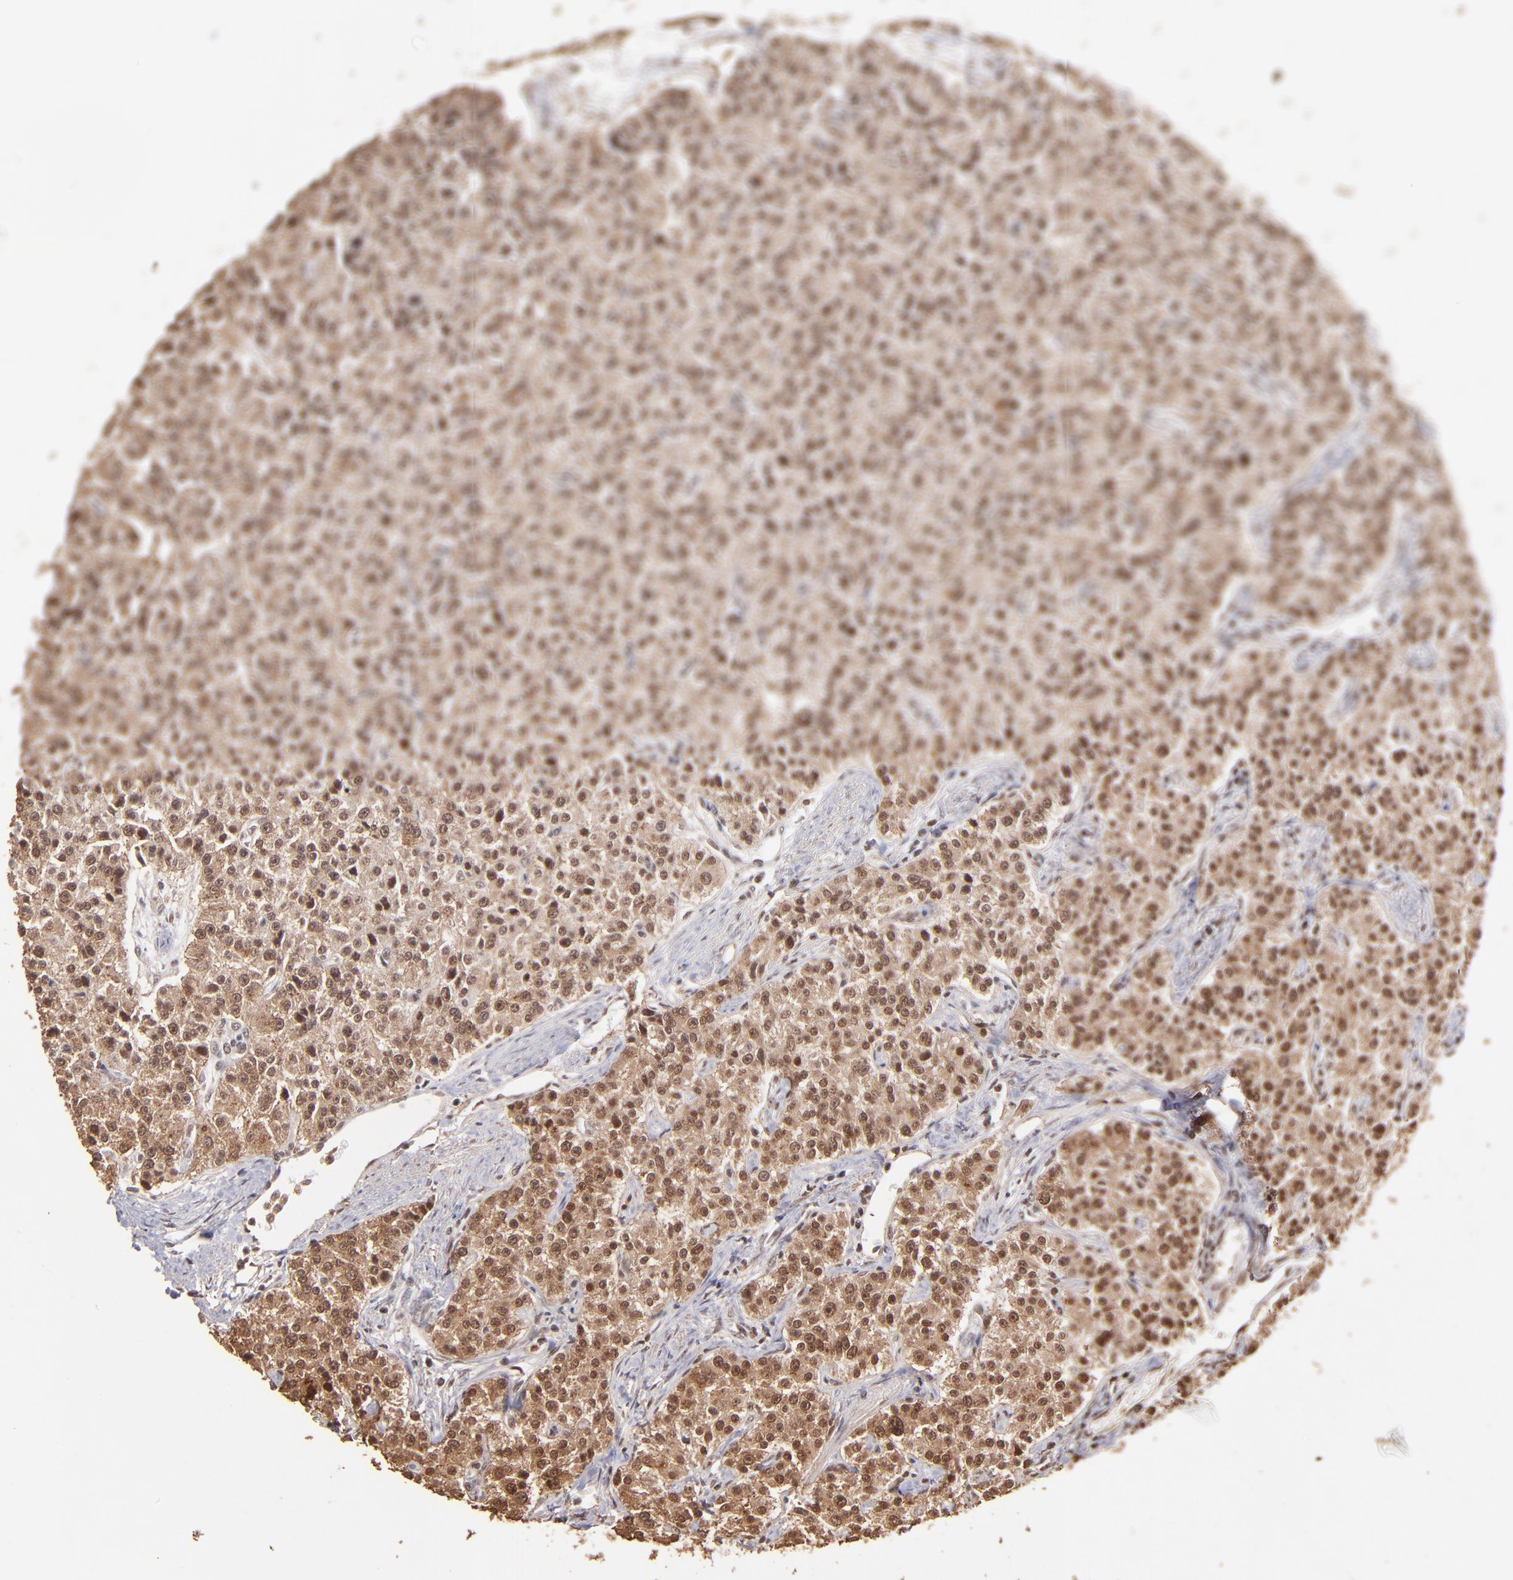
{"staining": {"intensity": "moderate", "quantity": ">75%", "location": "cytoplasmic/membranous,nuclear"}, "tissue": "carcinoid", "cell_type": "Tumor cells", "image_type": "cancer", "snomed": [{"axis": "morphology", "description": "Carcinoid, malignant, NOS"}, {"axis": "topography", "description": "Stomach"}], "caption": "Protein expression by immunohistochemistry (IHC) demonstrates moderate cytoplasmic/membranous and nuclear positivity in approximately >75% of tumor cells in carcinoid.", "gene": "TERF2", "patient": {"sex": "female", "age": 76}}